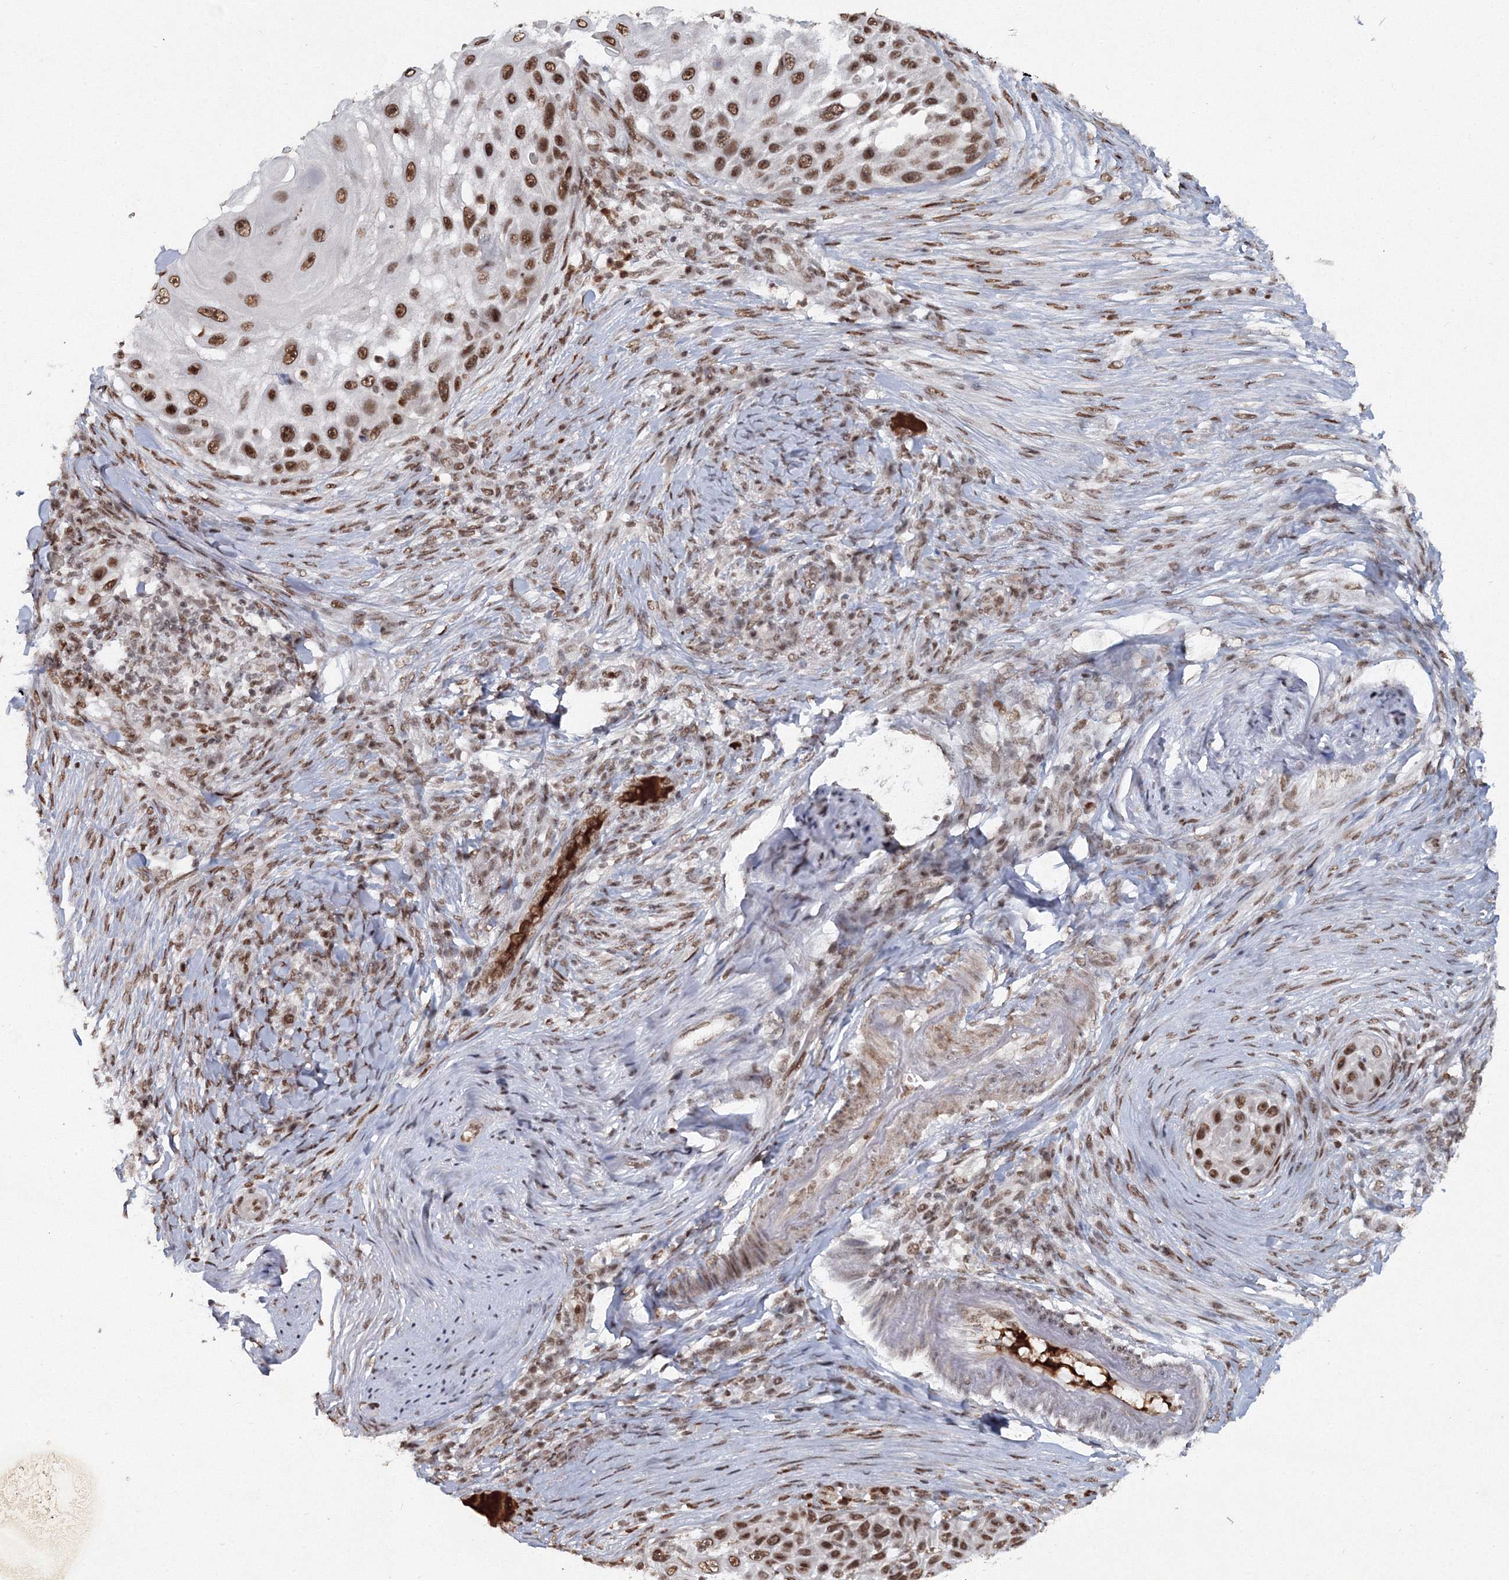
{"staining": {"intensity": "strong", "quantity": ">75%", "location": "nuclear"}, "tissue": "skin cancer", "cell_type": "Tumor cells", "image_type": "cancer", "snomed": [{"axis": "morphology", "description": "Squamous cell carcinoma, NOS"}, {"axis": "topography", "description": "Skin"}], "caption": "About >75% of tumor cells in human skin cancer display strong nuclear protein expression as visualized by brown immunohistochemical staining.", "gene": "C3orf33", "patient": {"sex": "female", "age": 44}}